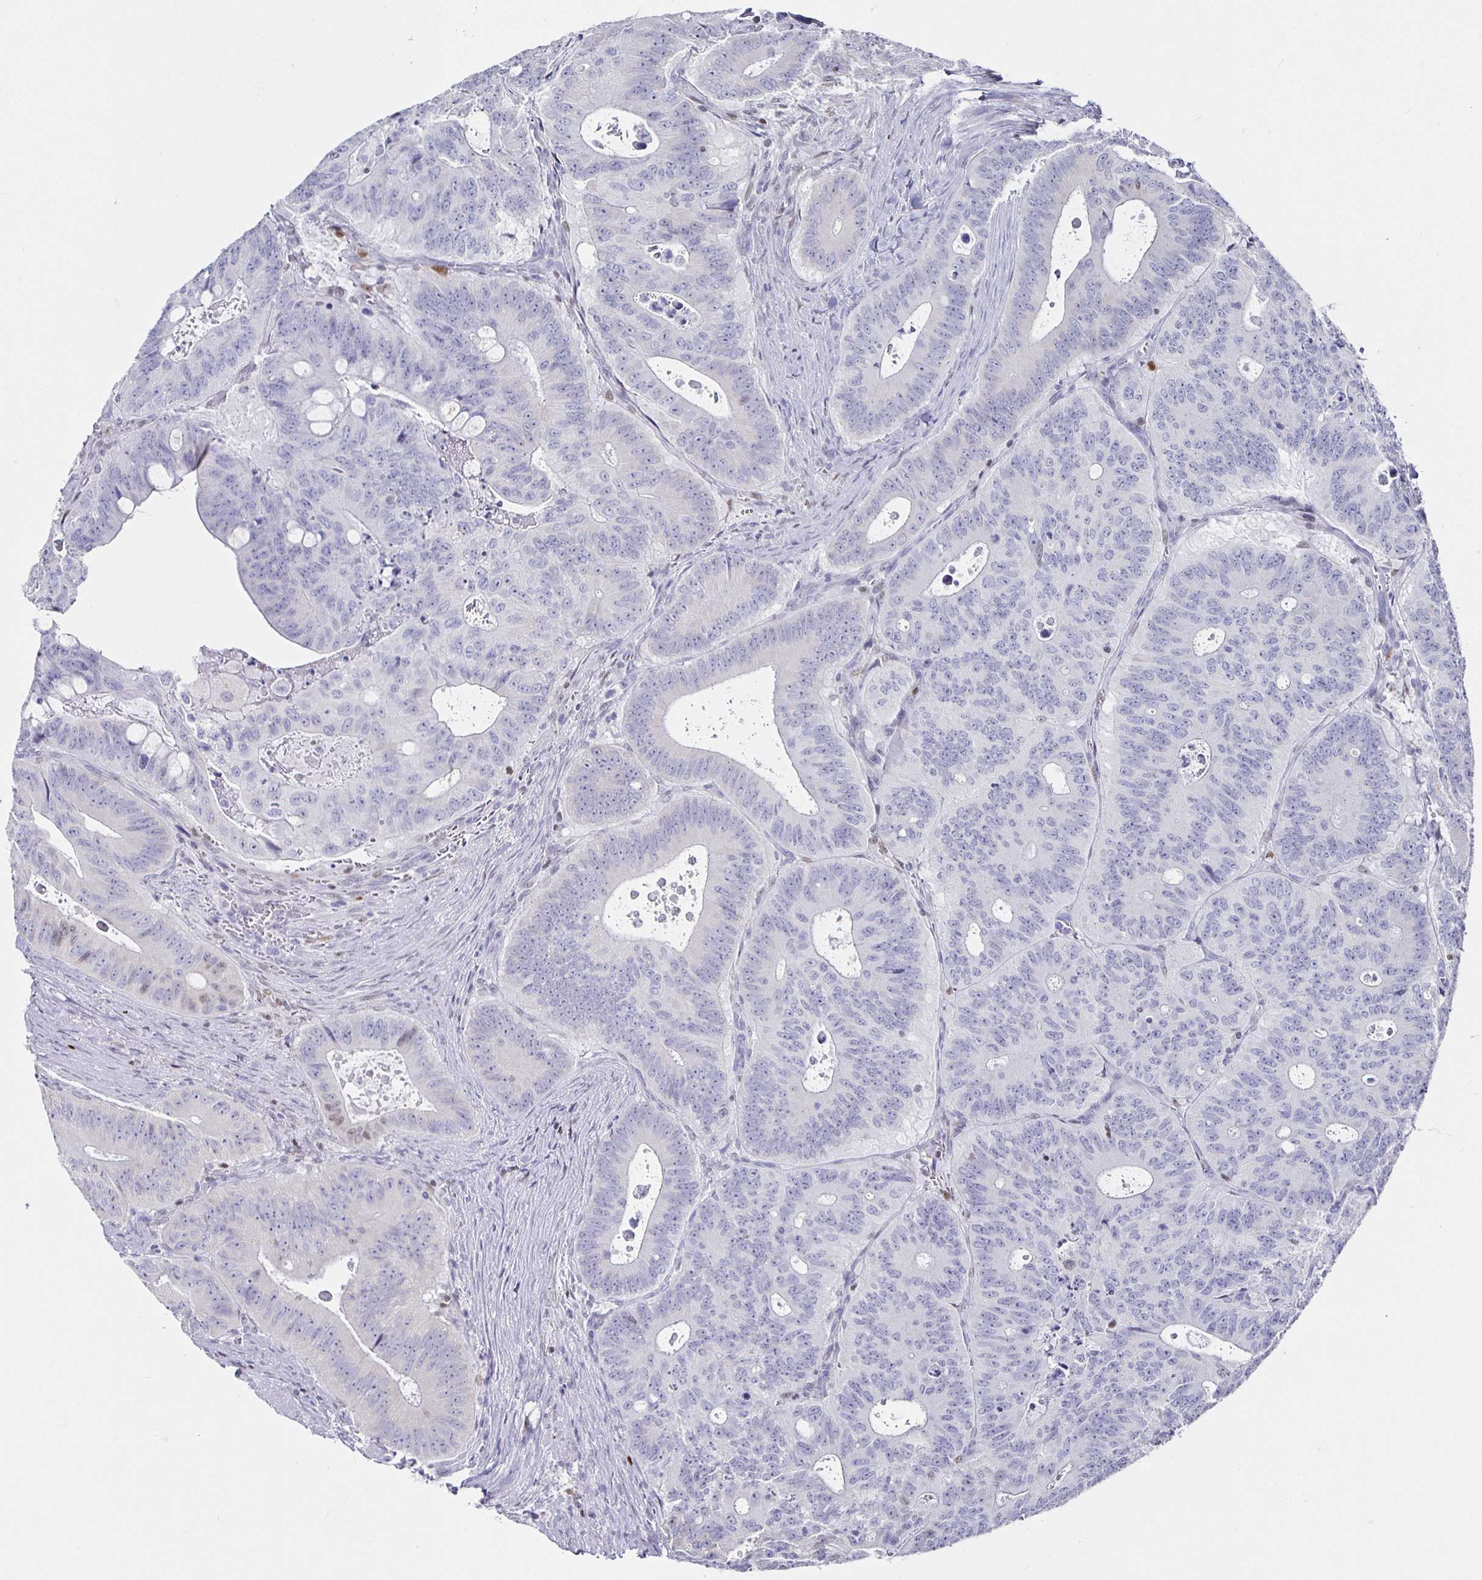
{"staining": {"intensity": "negative", "quantity": "none", "location": "none"}, "tissue": "colorectal cancer", "cell_type": "Tumor cells", "image_type": "cancer", "snomed": [{"axis": "morphology", "description": "Adenocarcinoma, NOS"}, {"axis": "topography", "description": "Colon"}], "caption": "IHC of human adenocarcinoma (colorectal) exhibits no expression in tumor cells.", "gene": "RUNX2", "patient": {"sex": "male", "age": 62}}